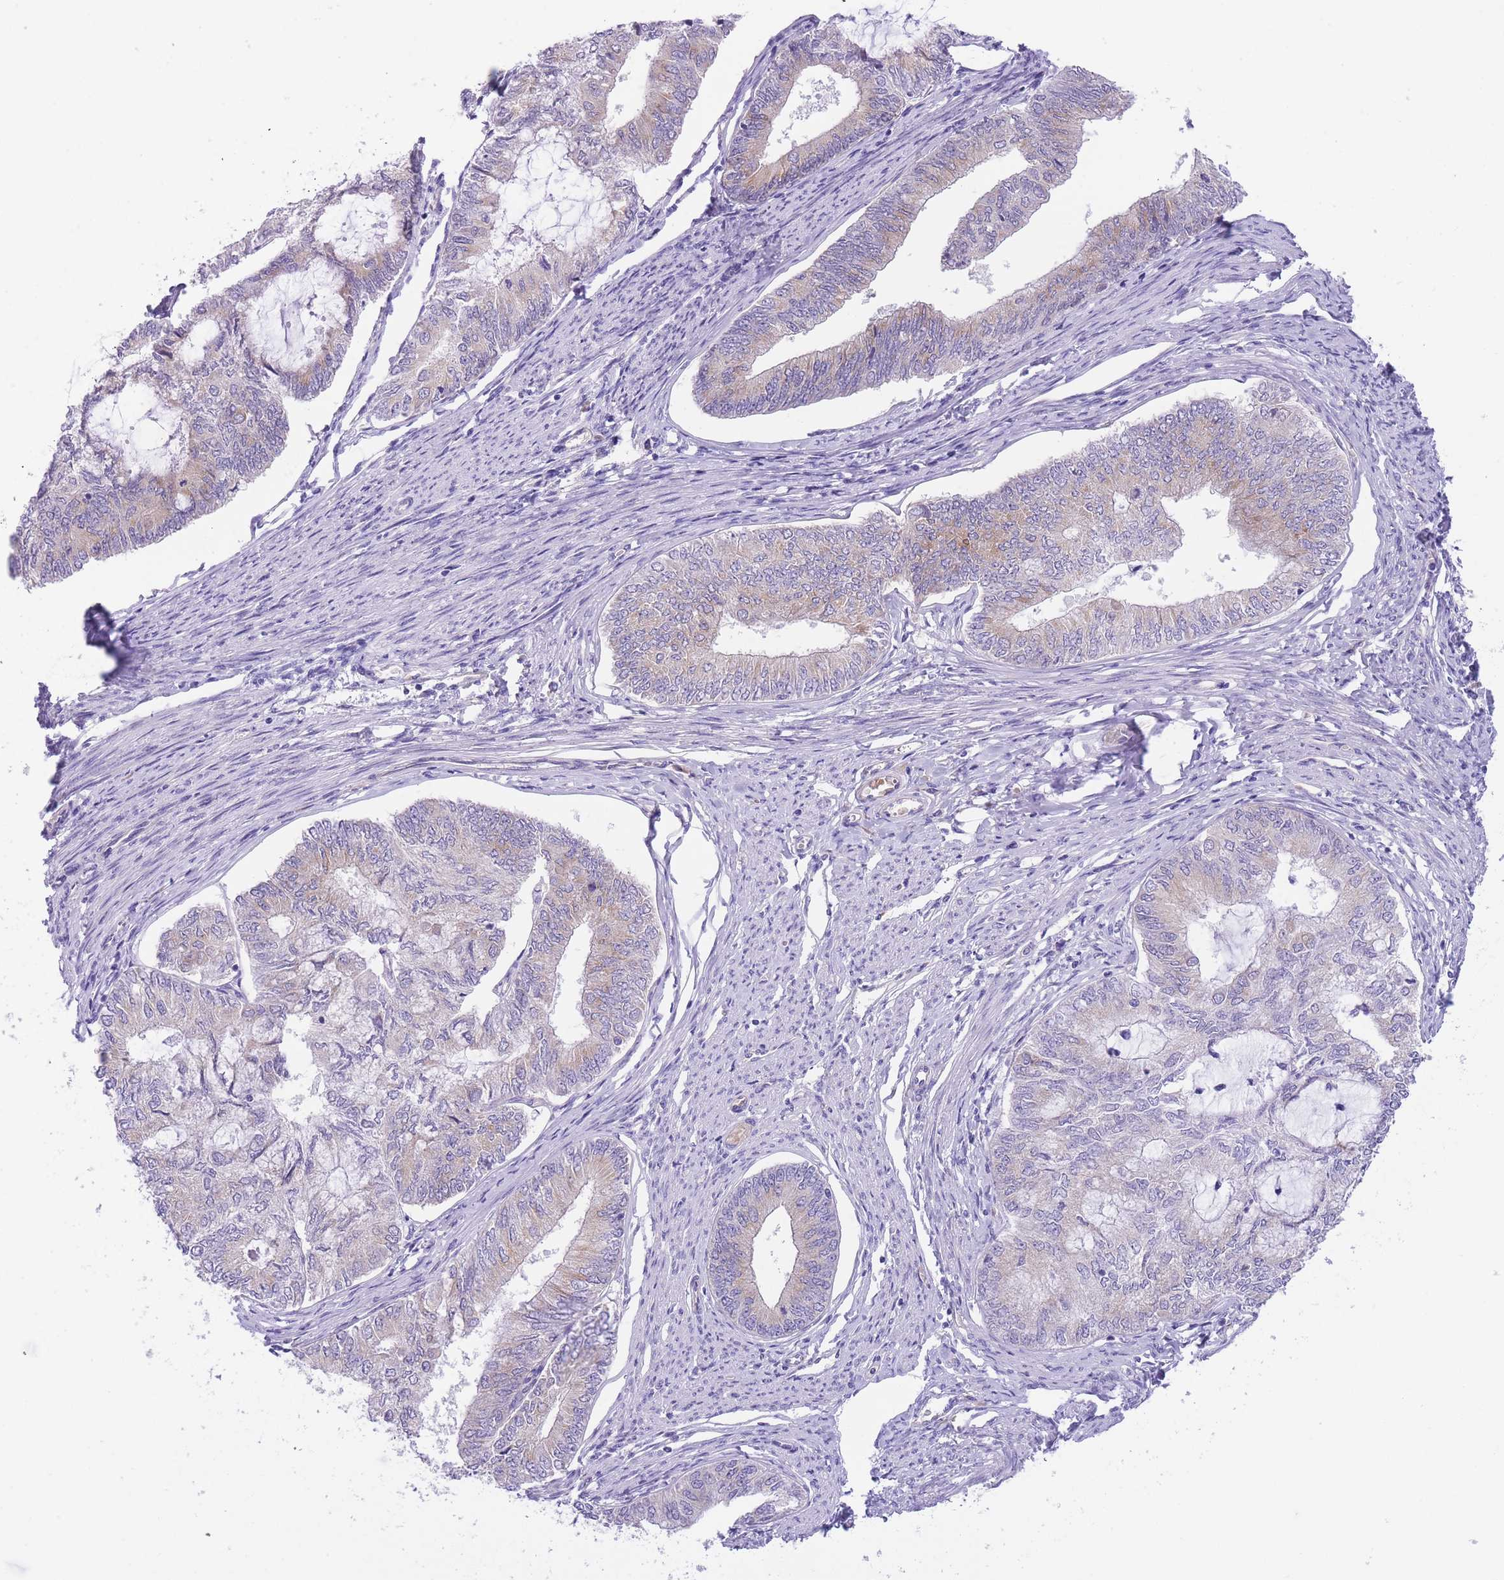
{"staining": {"intensity": "negative", "quantity": "none", "location": "none"}, "tissue": "endometrial cancer", "cell_type": "Tumor cells", "image_type": "cancer", "snomed": [{"axis": "morphology", "description": "Adenocarcinoma, NOS"}, {"axis": "topography", "description": "Endometrium"}], "caption": "The histopathology image exhibits no staining of tumor cells in adenocarcinoma (endometrial).", "gene": "WWOX", "patient": {"sex": "female", "age": 68}}